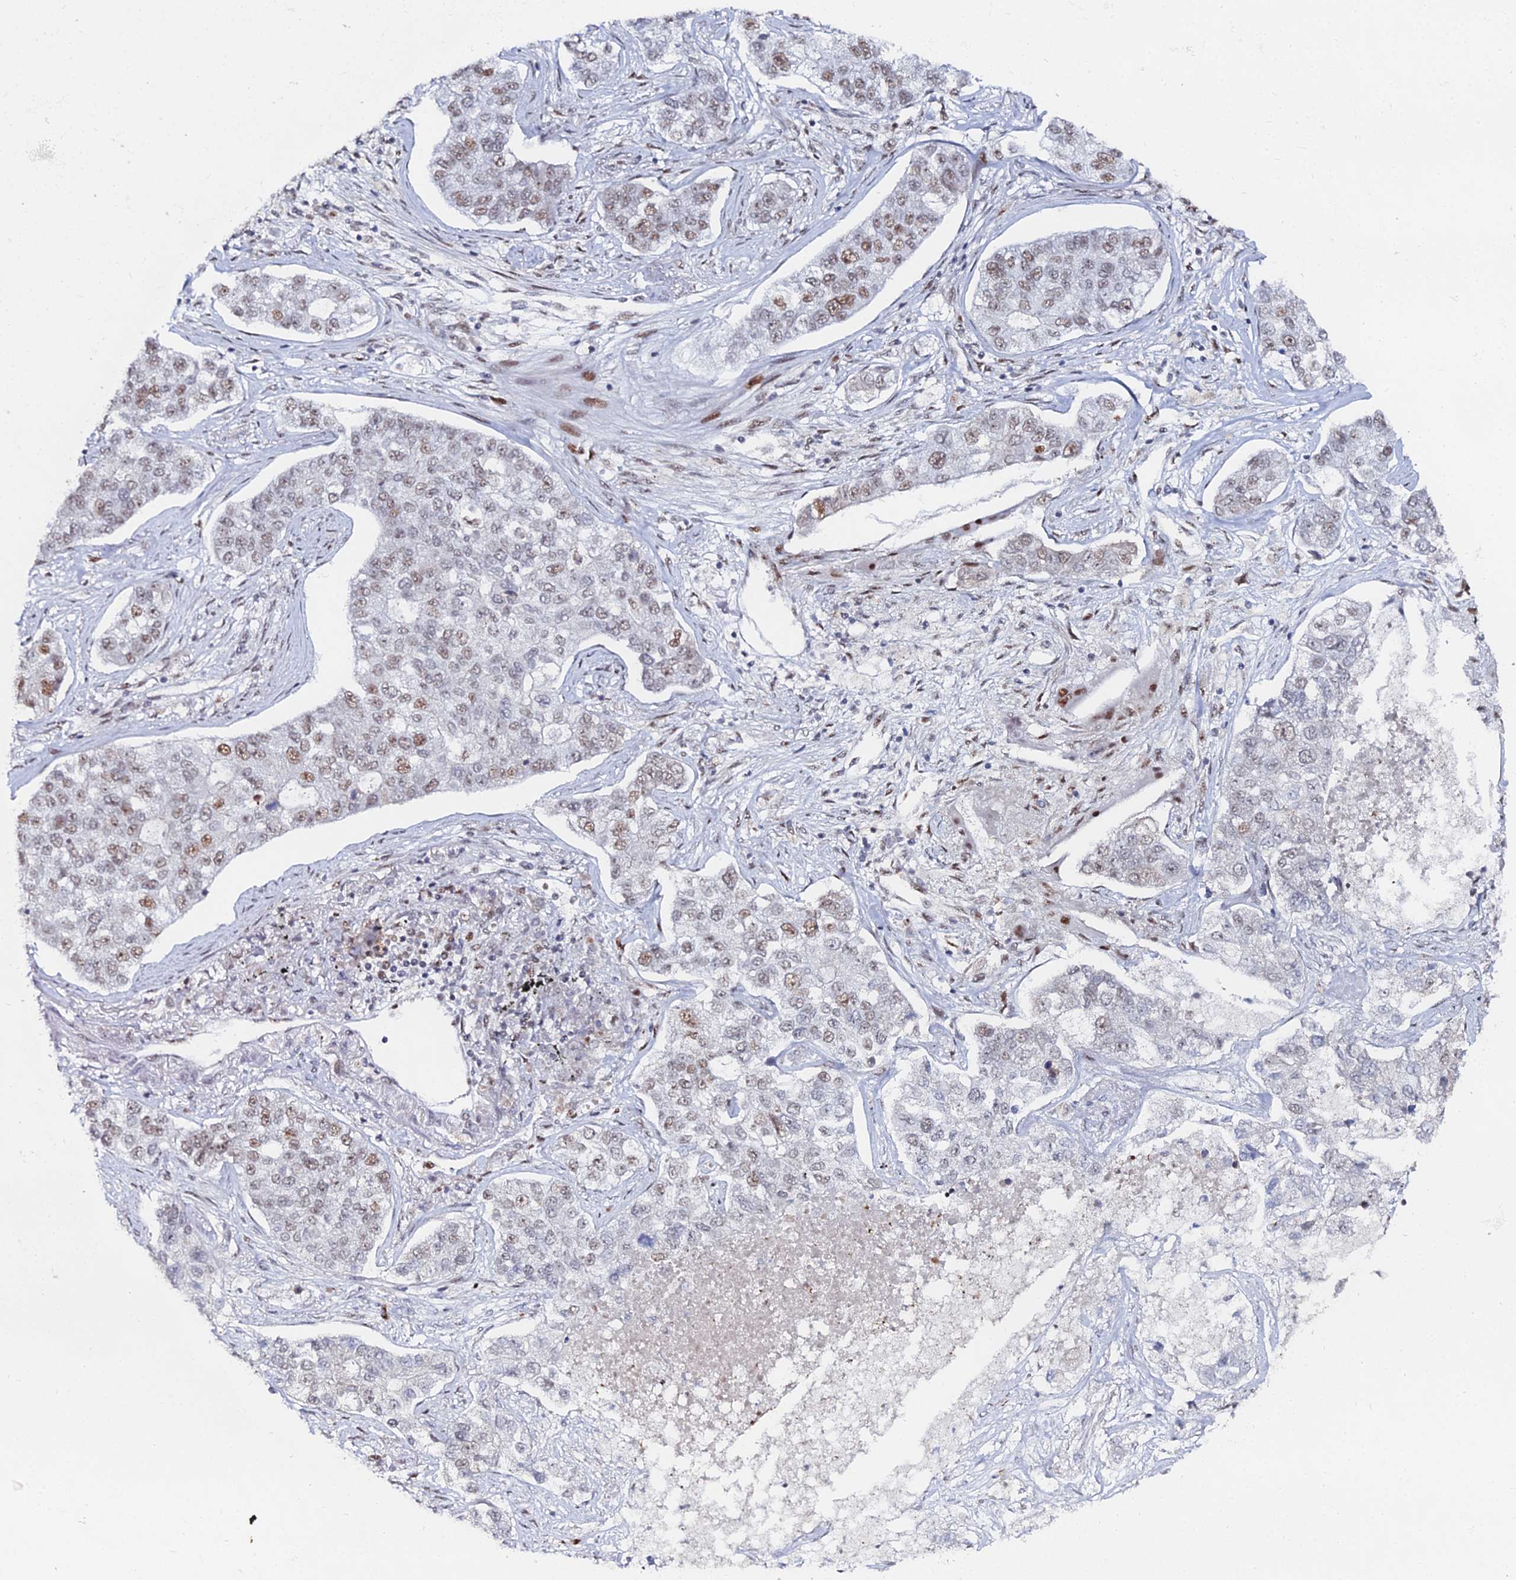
{"staining": {"intensity": "moderate", "quantity": "25%-75%", "location": "nuclear"}, "tissue": "lung cancer", "cell_type": "Tumor cells", "image_type": "cancer", "snomed": [{"axis": "morphology", "description": "Adenocarcinoma, NOS"}, {"axis": "topography", "description": "Lung"}], "caption": "Adenocarcinoma (lung) stained for a protein (brown) exhibits moderate nuclear positive expression in approximately 25%-75% of tumor cells.", "gene": "GSC2", "patient": {"sex": "male", "age": 49}}